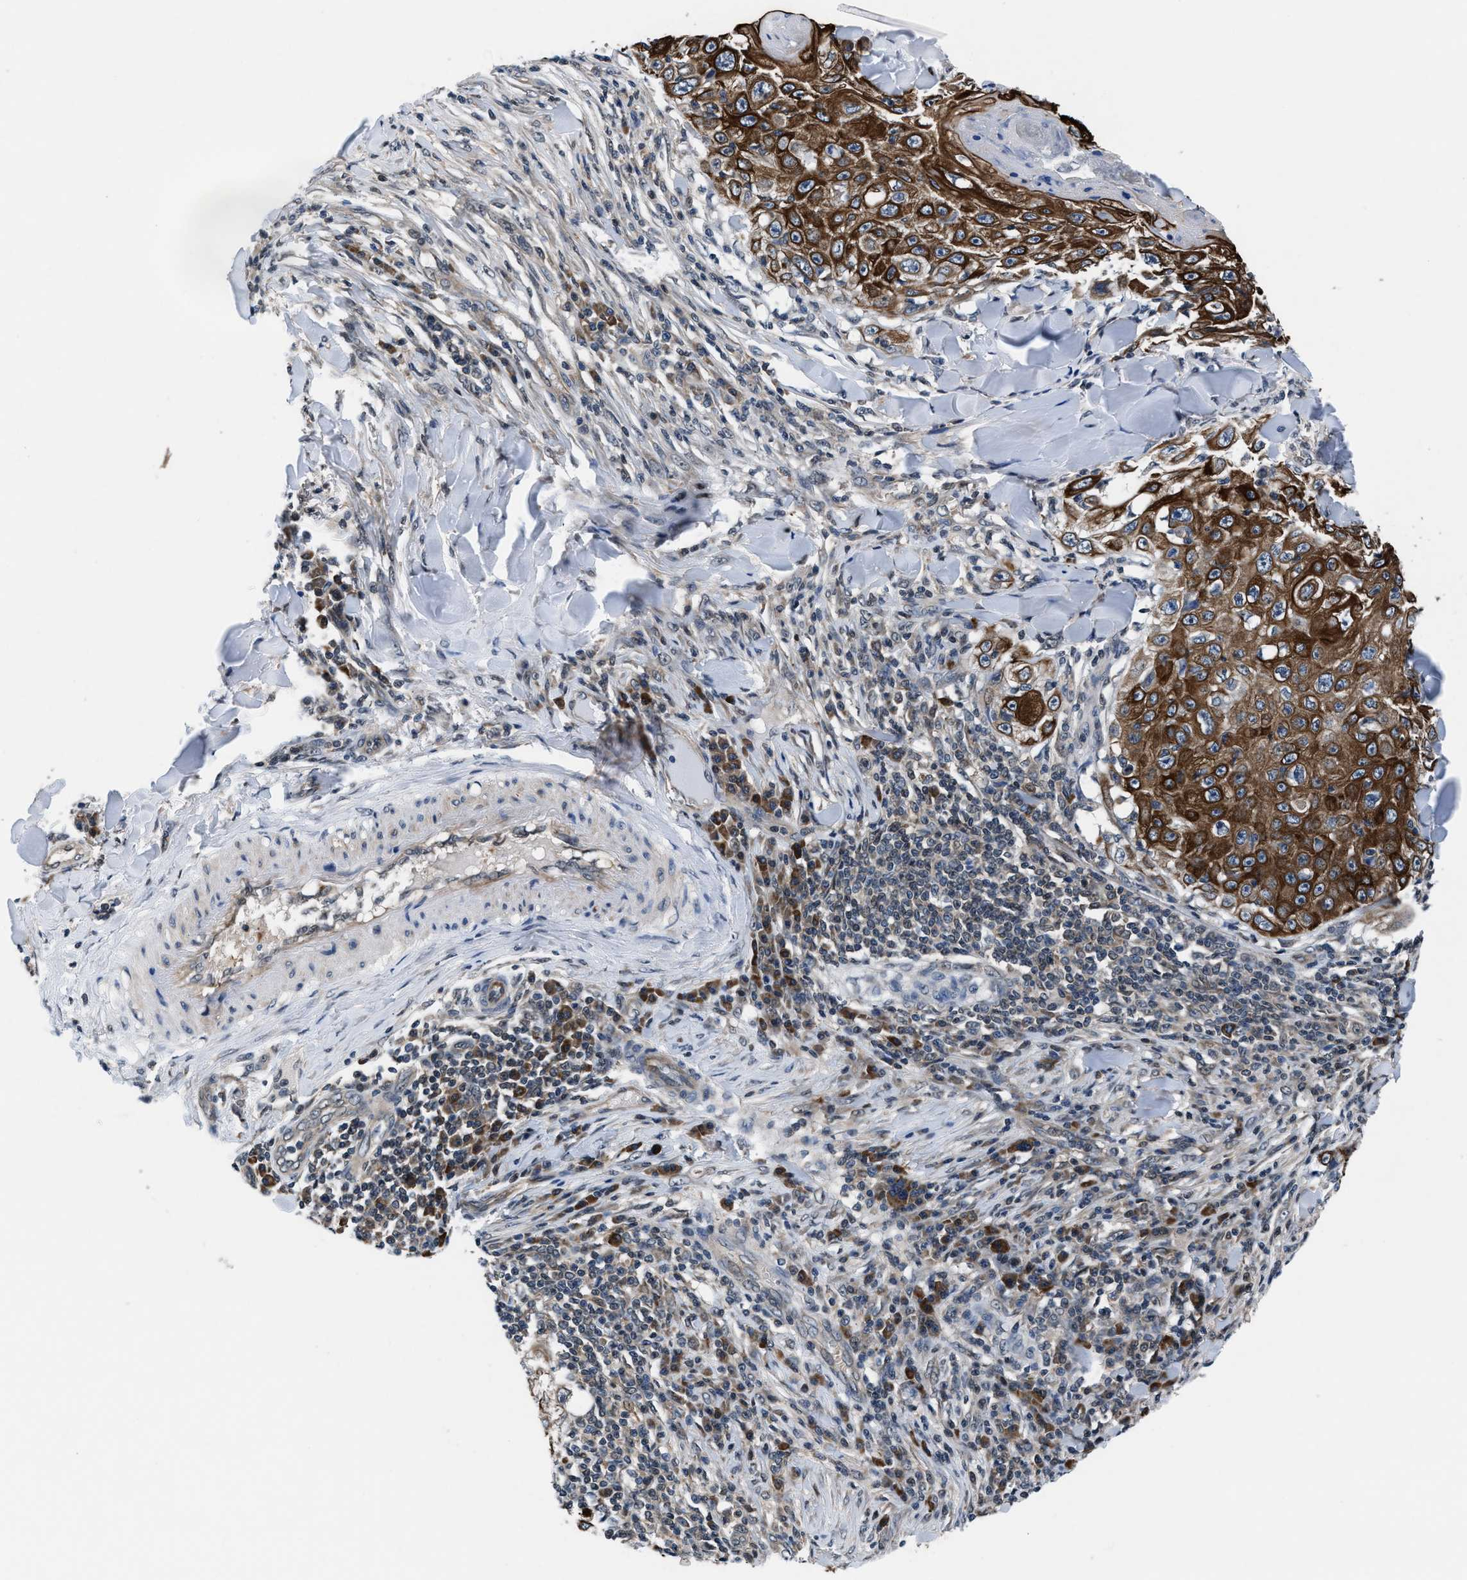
{"staining": {"intensity": "strong", "quantity": ">75%", "location": "cytoplasmic/membranous"}, "tissue": "skin cancer", "cell_type": "Tumor cells", "image_type": "cancer", "snomed": [{"axis": "morphology", "description": "Squamous cell carcinoma, NOS"}, {"axis": "topography", "description": "Skin"}], "caption": "The photomicrograph demonstrates immunohistochemical staining of squamous cell carcinoma (skin). There is strong cytoplasmic/membranous staining is identified in about >75% of tumor cells.", "gene": "PRPSAP2", "patient": {"sex": "male", "age": 86}}